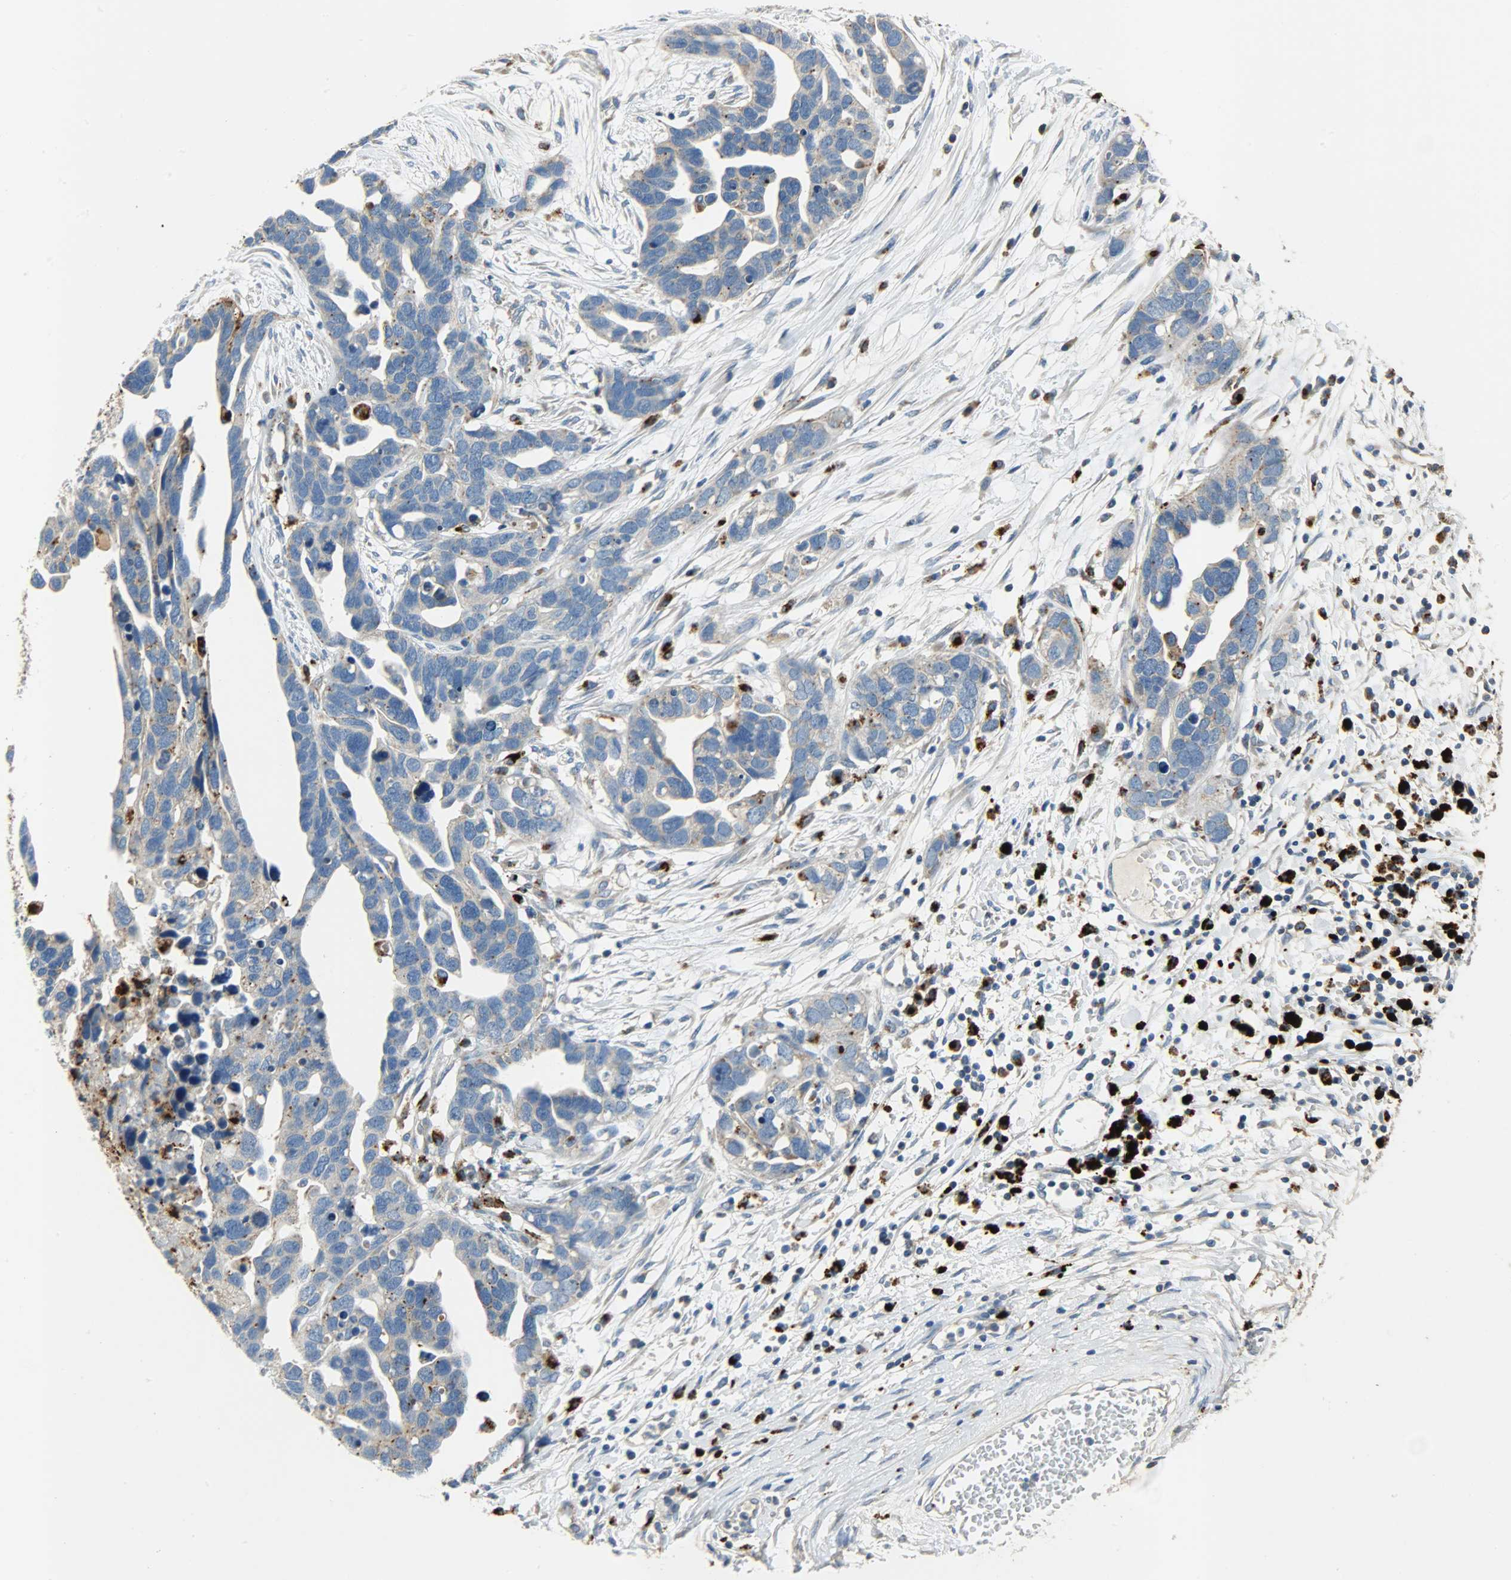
{"staining": {"intensity": "weak", "quantity": "25%-75%", "location": "cytoplasmic/membranous"}, "tissue": "ovarian cancer", "cell_type": "Tumor cells", "image_type": "cancer", "snomed": [{"axis": "morphology", "description": "Cystadenocarcinoma, serous, NOS"}, {"axis": "topography", "description": "Ovary"}], "caption": "Protein staining of ovarian cancer (serous cystadenocarcinoma) tissue displays weak cytoplasmic/membranous positivity in about 25%-75% of tumor cells.", "gene": "ASAH1", "patient": {"sex": "female", "age": 54}}